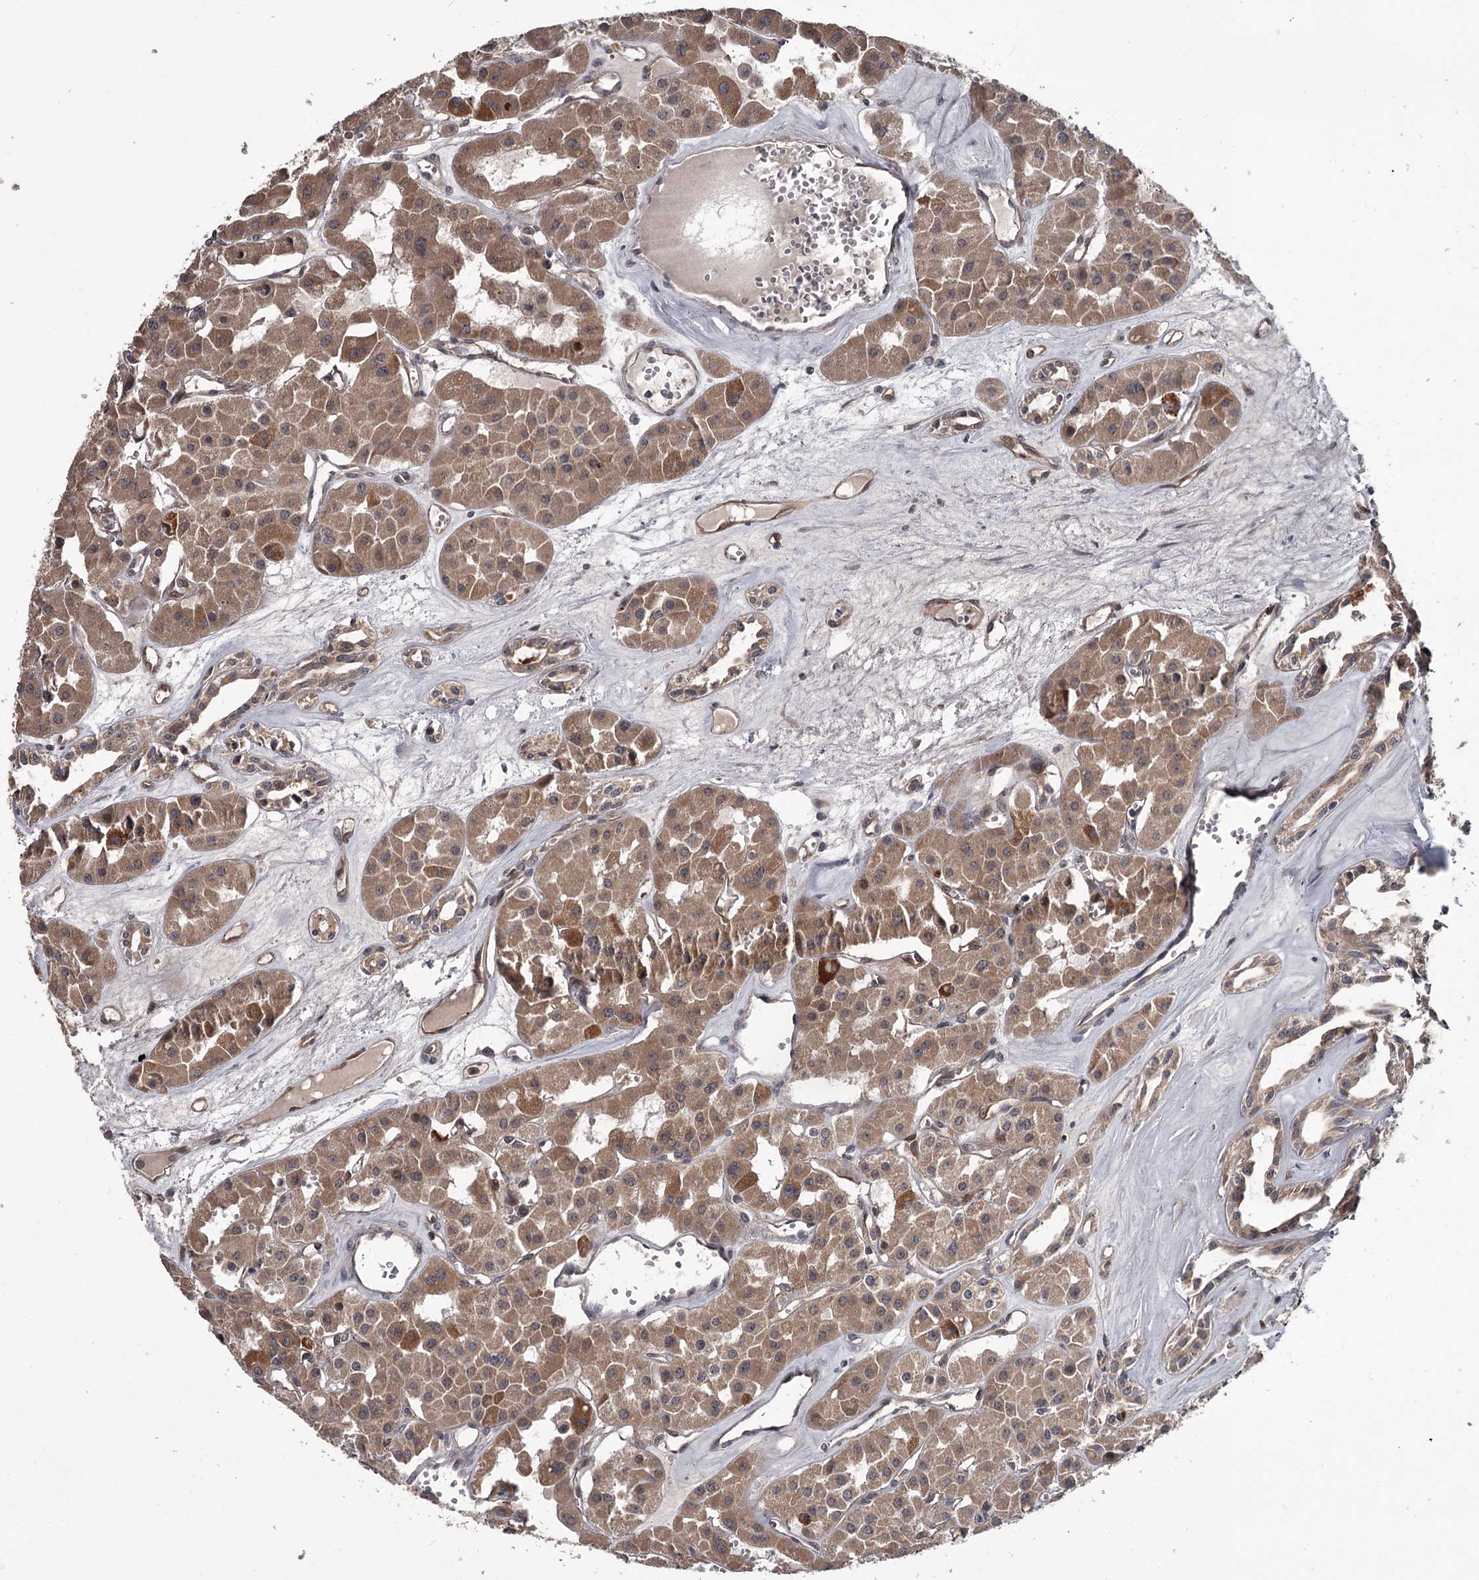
{"staining": {"intensity": "moderate", "quantity": ">75%", "location": "cytoplasmic/membranous"}, "tissue": "renal cancer", "cell_type": "Tumor cells", "image_type": "cancer", "snomed": [{"axis": "morphology", "description": "Carcinoma, NOS"}, {"axis": "topography", "description": "Kidney"}], "caption": "Renal carcinoma stained with a brown dye exhibits moderate cytoplasmic/membranous positive expression in approximately >75% of tumor cells.", "gene": "CDC42EP2", "patient": {"sex": "female", "age": 75}}